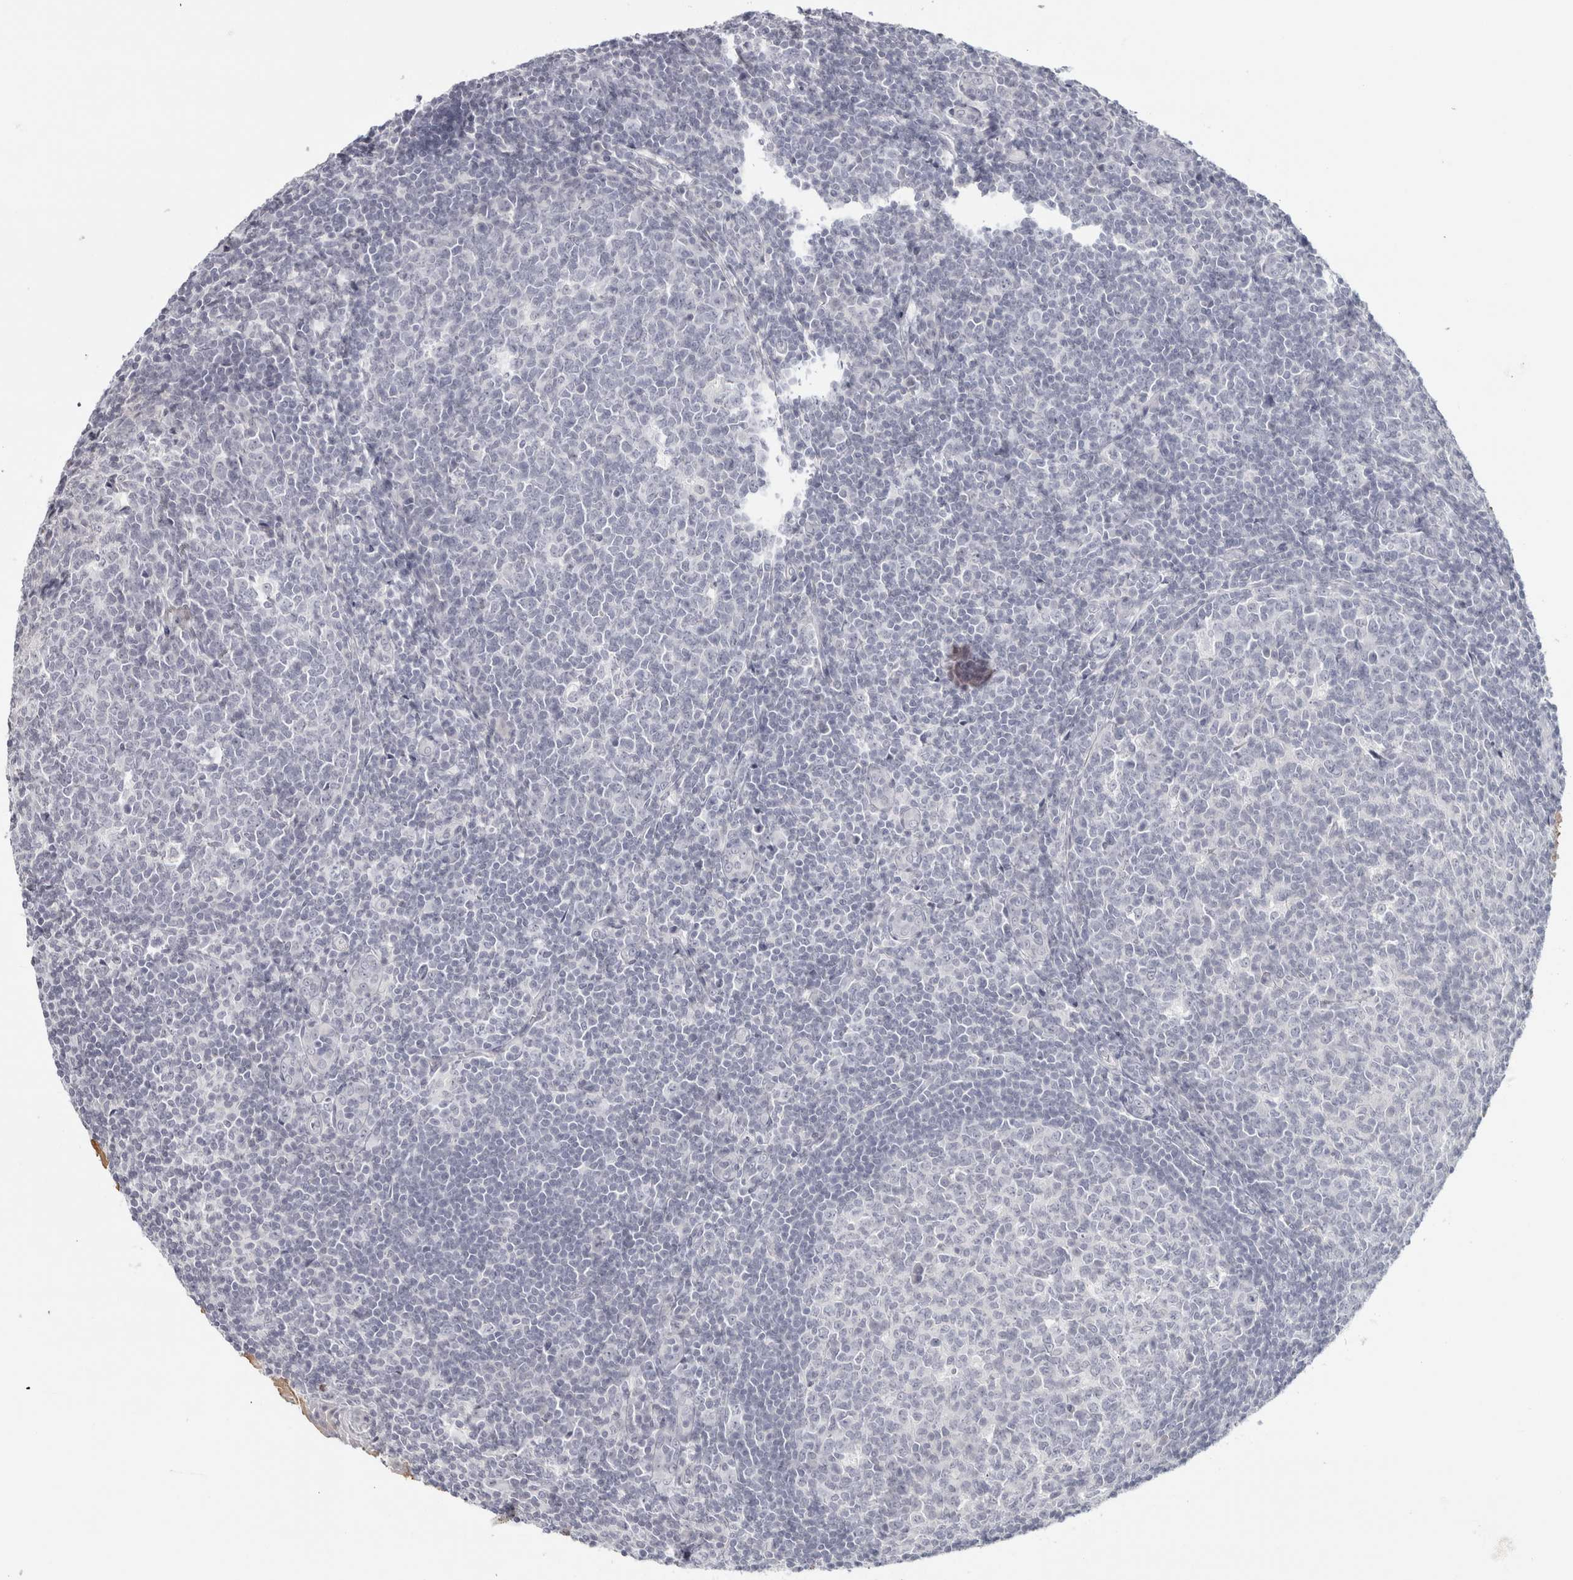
{"staining": {"intensity": "negative", "quantity": "none", "location": "none"}, "tissue": "tonsil", "cell_type": "Germinal center cells", "image_type": "normal", "snomed": [{"axis": "morphology", "description": "Normal tissue, NOS"}, {"axis": "topography", "description": "Tonsil"}], "caption": "This is an immunohistochemistry (IHC) micrograph of unremarkable human tonsil. There is no staining in germinal center cells.", "gene": "RPH3AL", "patient": {"sex": "male", "age": 37}}